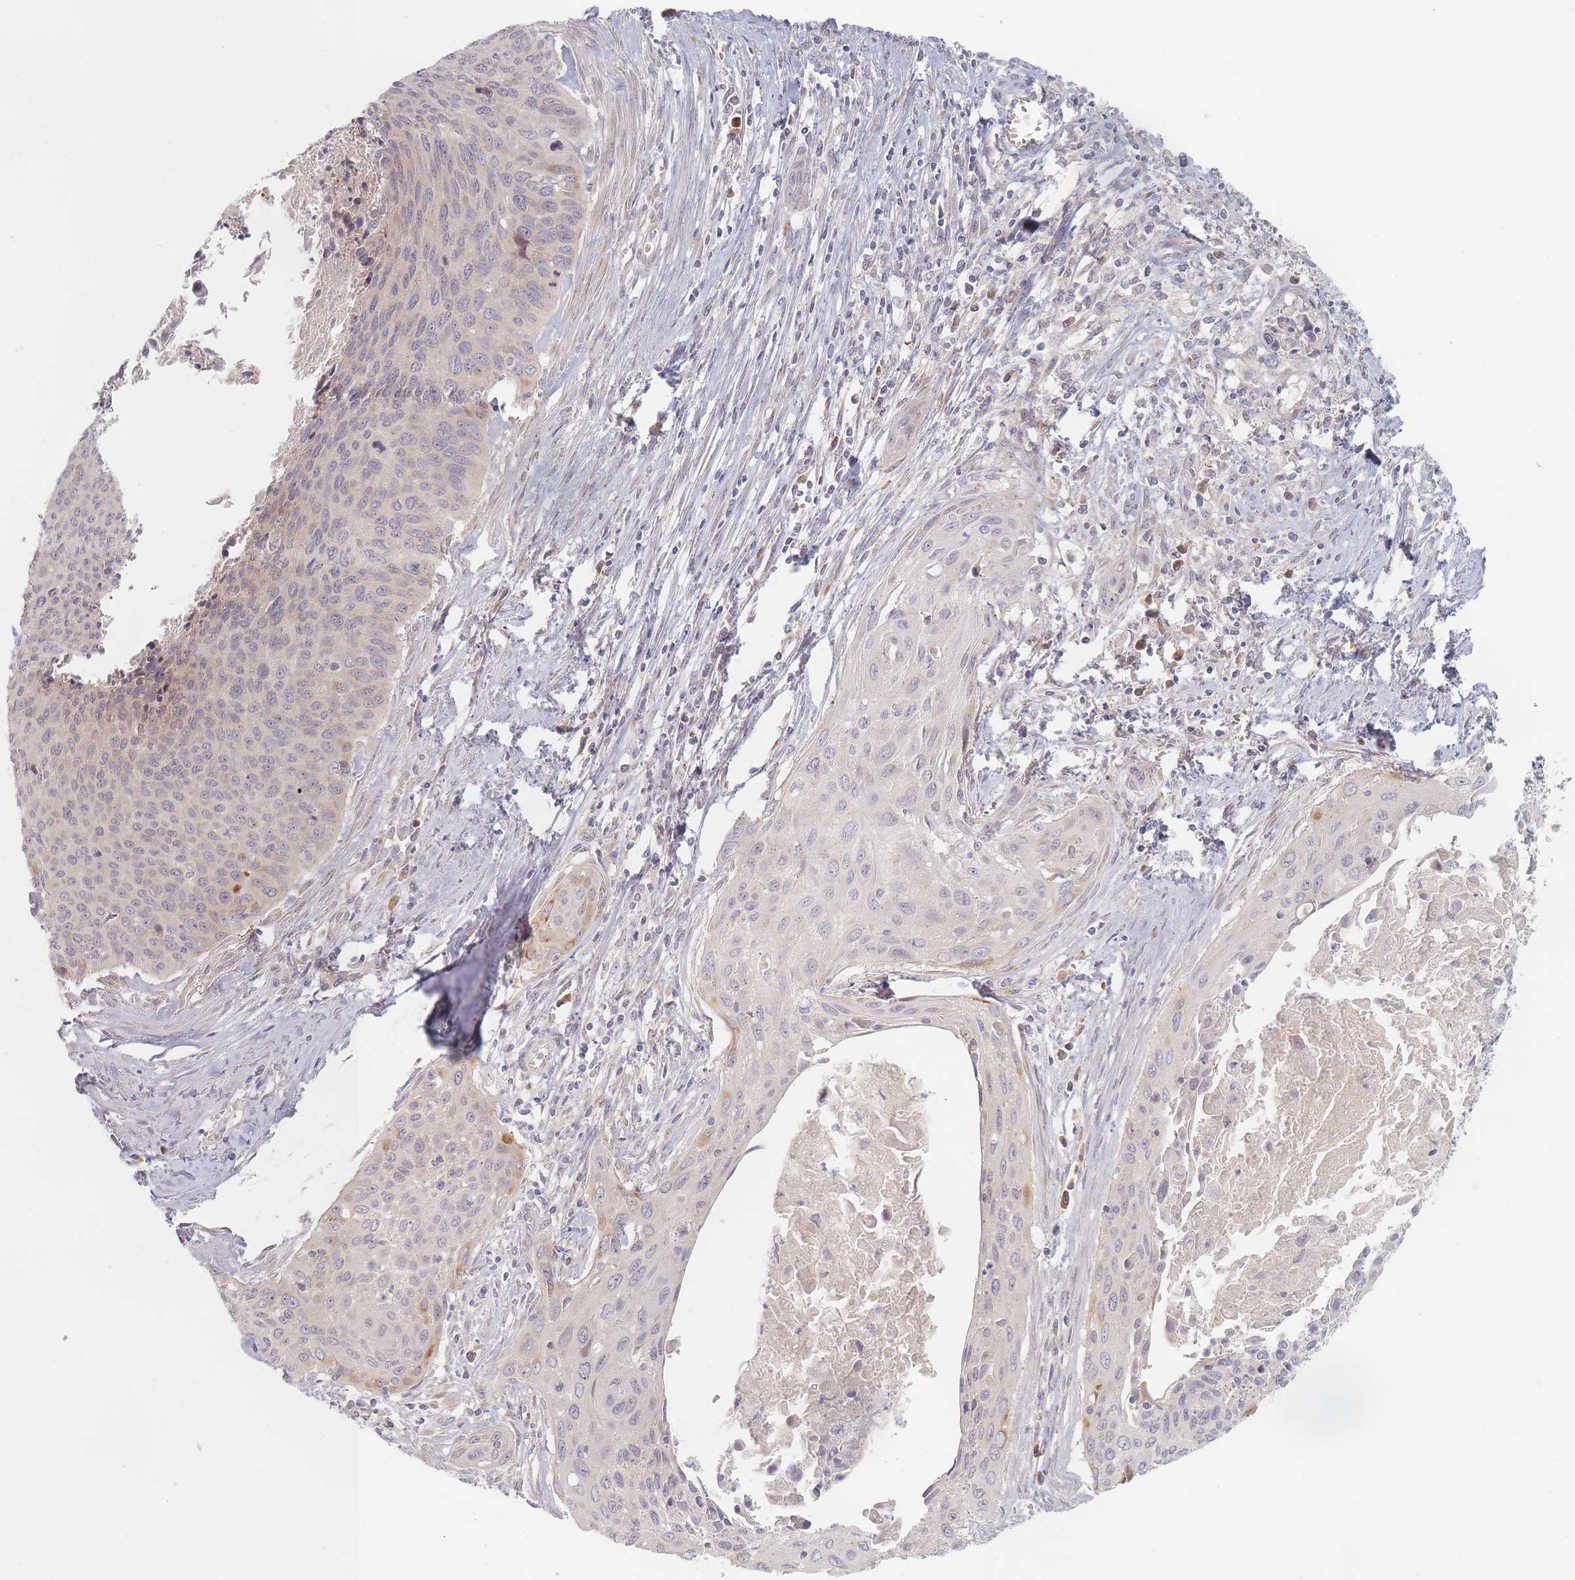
{"staining": {"intensity": "negative", "quantity": "none", "location": "none"}, "tissue": "cervical cancer", "cell_type": "Tumor cells", "image_type": "cancer", "snomed": [{"axis": "morphology", "description": "Squamous cell carcinoma, NOS"}, {"axis": "topography", "description": "Cervix"}], "caption": "Cervical cancer was stained to show a protein in brown. There is no significant positivity in tumor cells. The staining was performed using DAB to visualize the protein expression in brown, while the nuclei were stained in blue with hematoxylin (Magnification: 20x).", "gene": "ZKSCAN7", "patient": {"sex": "female", "age": 55}}